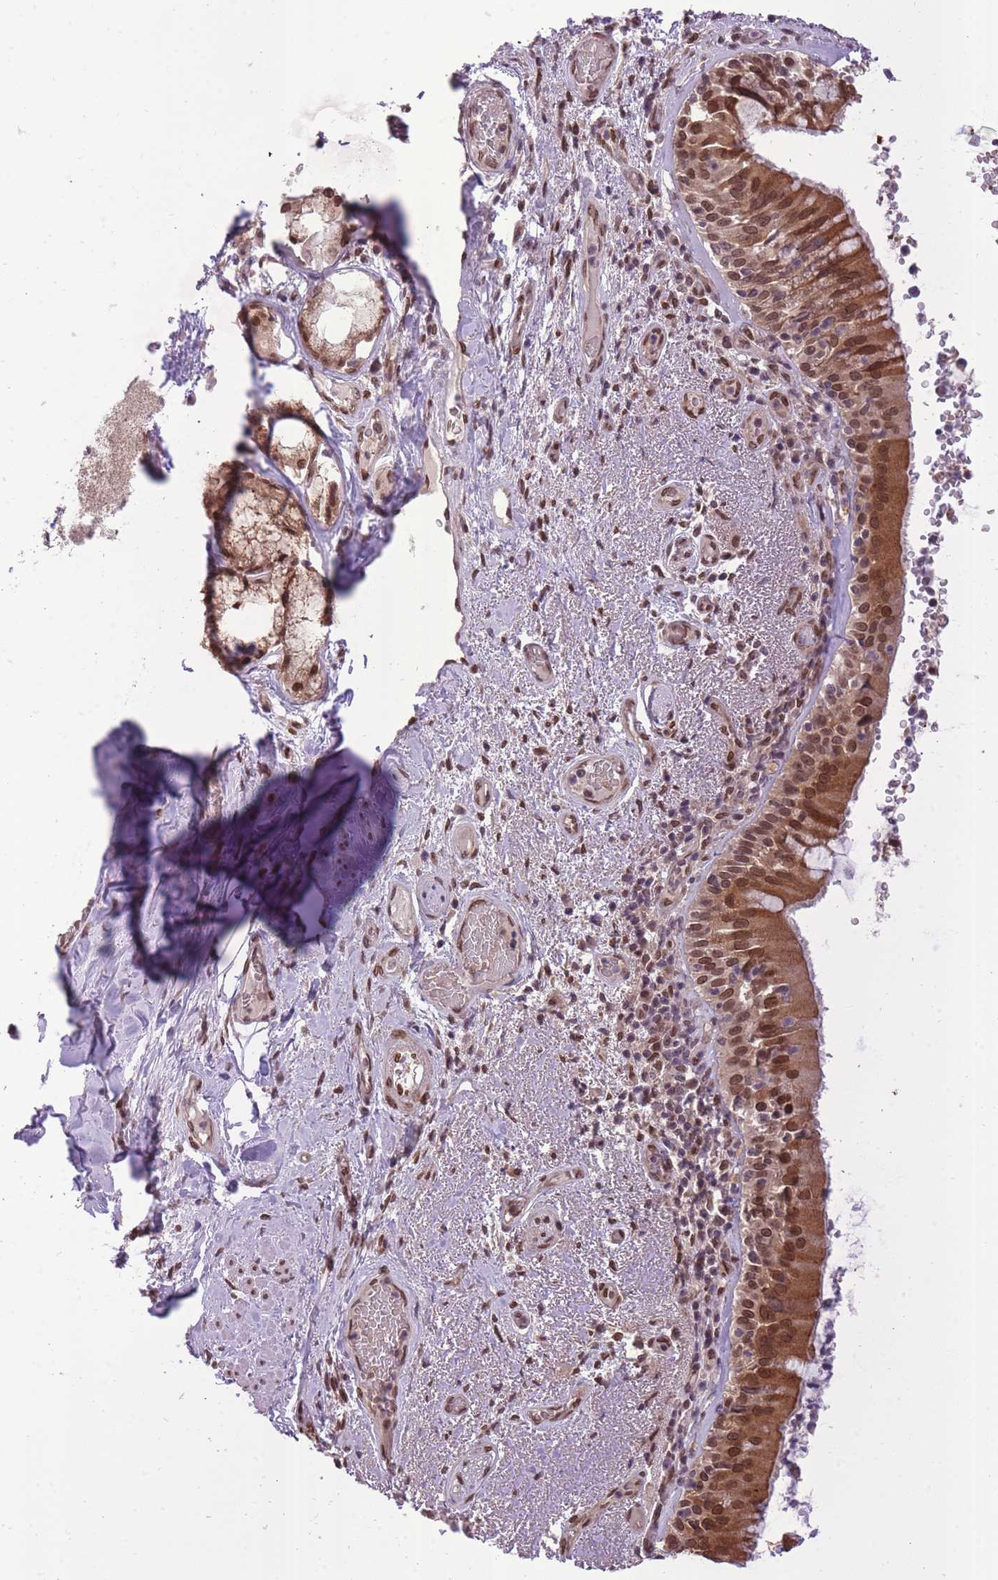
{"staining": {"intensity": "moderate", "quantity": ">75%", "location": "cytoplasmic/membranous,nuclear"}, "tissue": "bronchus", "cell_type": "Respiratory epithelial cells", "image_type": "normal", "snomed": [{"axis": "morphology", "description": "Normal tissue, NOS"}, {"axis": "topography", "description": "Cartilage tissue"}, {"axis": "topography", "description": "Bronchus"}], "caption": "Normal bronchus shows moderate cytoplasmic/membranous,nuclear expression in approximately >75% of respiratory epithelial cells.", "gene": "CDIP1", "patient": {"sex": "male", "age": 63}}